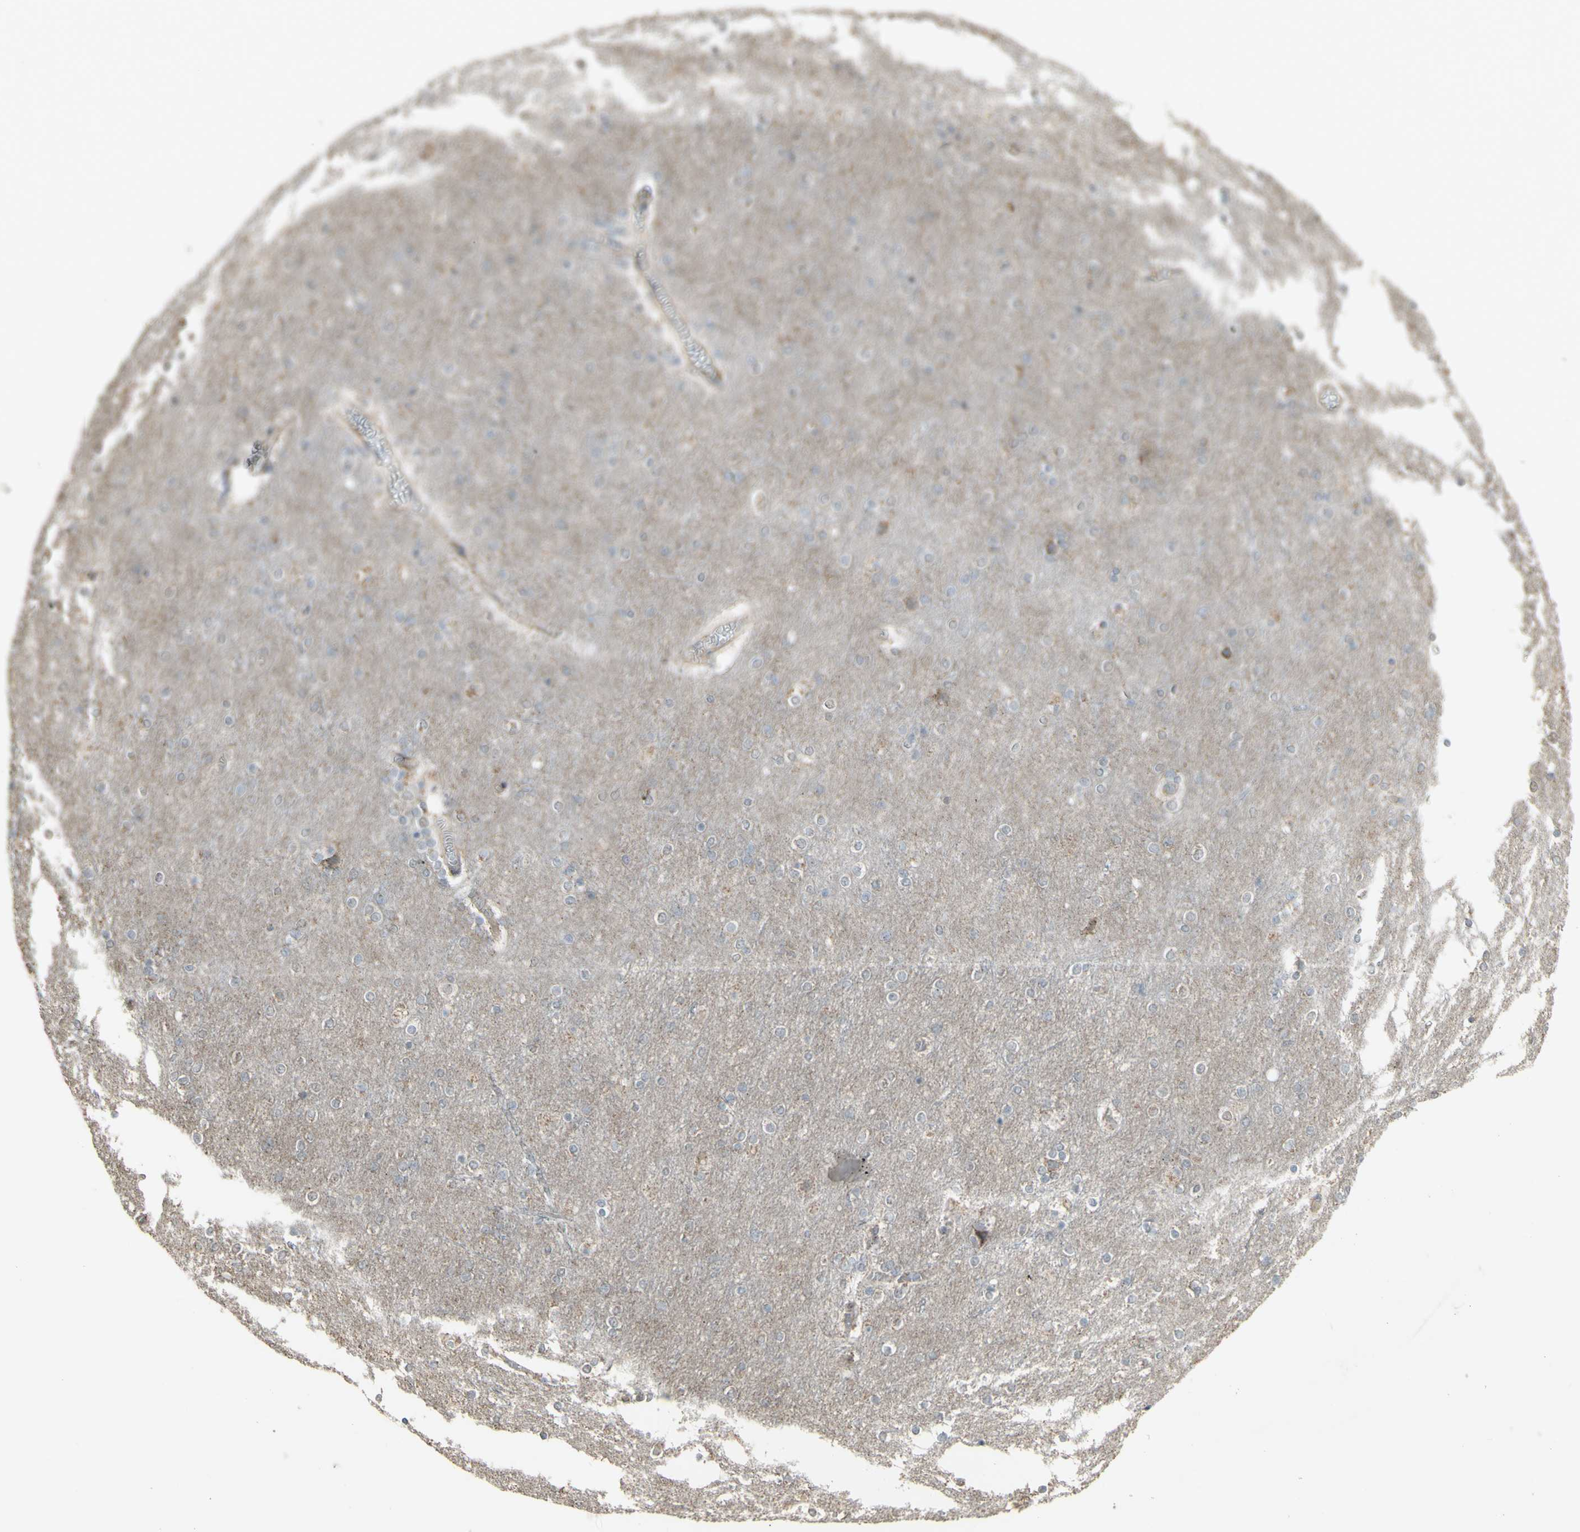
{"staining": {"intensity": "negative", "quantity": "none", "location": "none"}, "tissue": "cerebral cortex", "cell_type": "Endothelial cells", "image_type": "normal", "snomed": [{"axis": "morphology", "description": "Normal tissue, NOS"}, {"axis": "topography", "description": "Cerebral cortex"}], "caption": "Immunohistochemistry micrograph of benign cerebral cortex: human cerebral cortex stained with DAB demonstrates no significant protein positivity in endothelial cells.", "gene": "ENSG00000285526", "patient": {"sex": "female", "age": 54}}